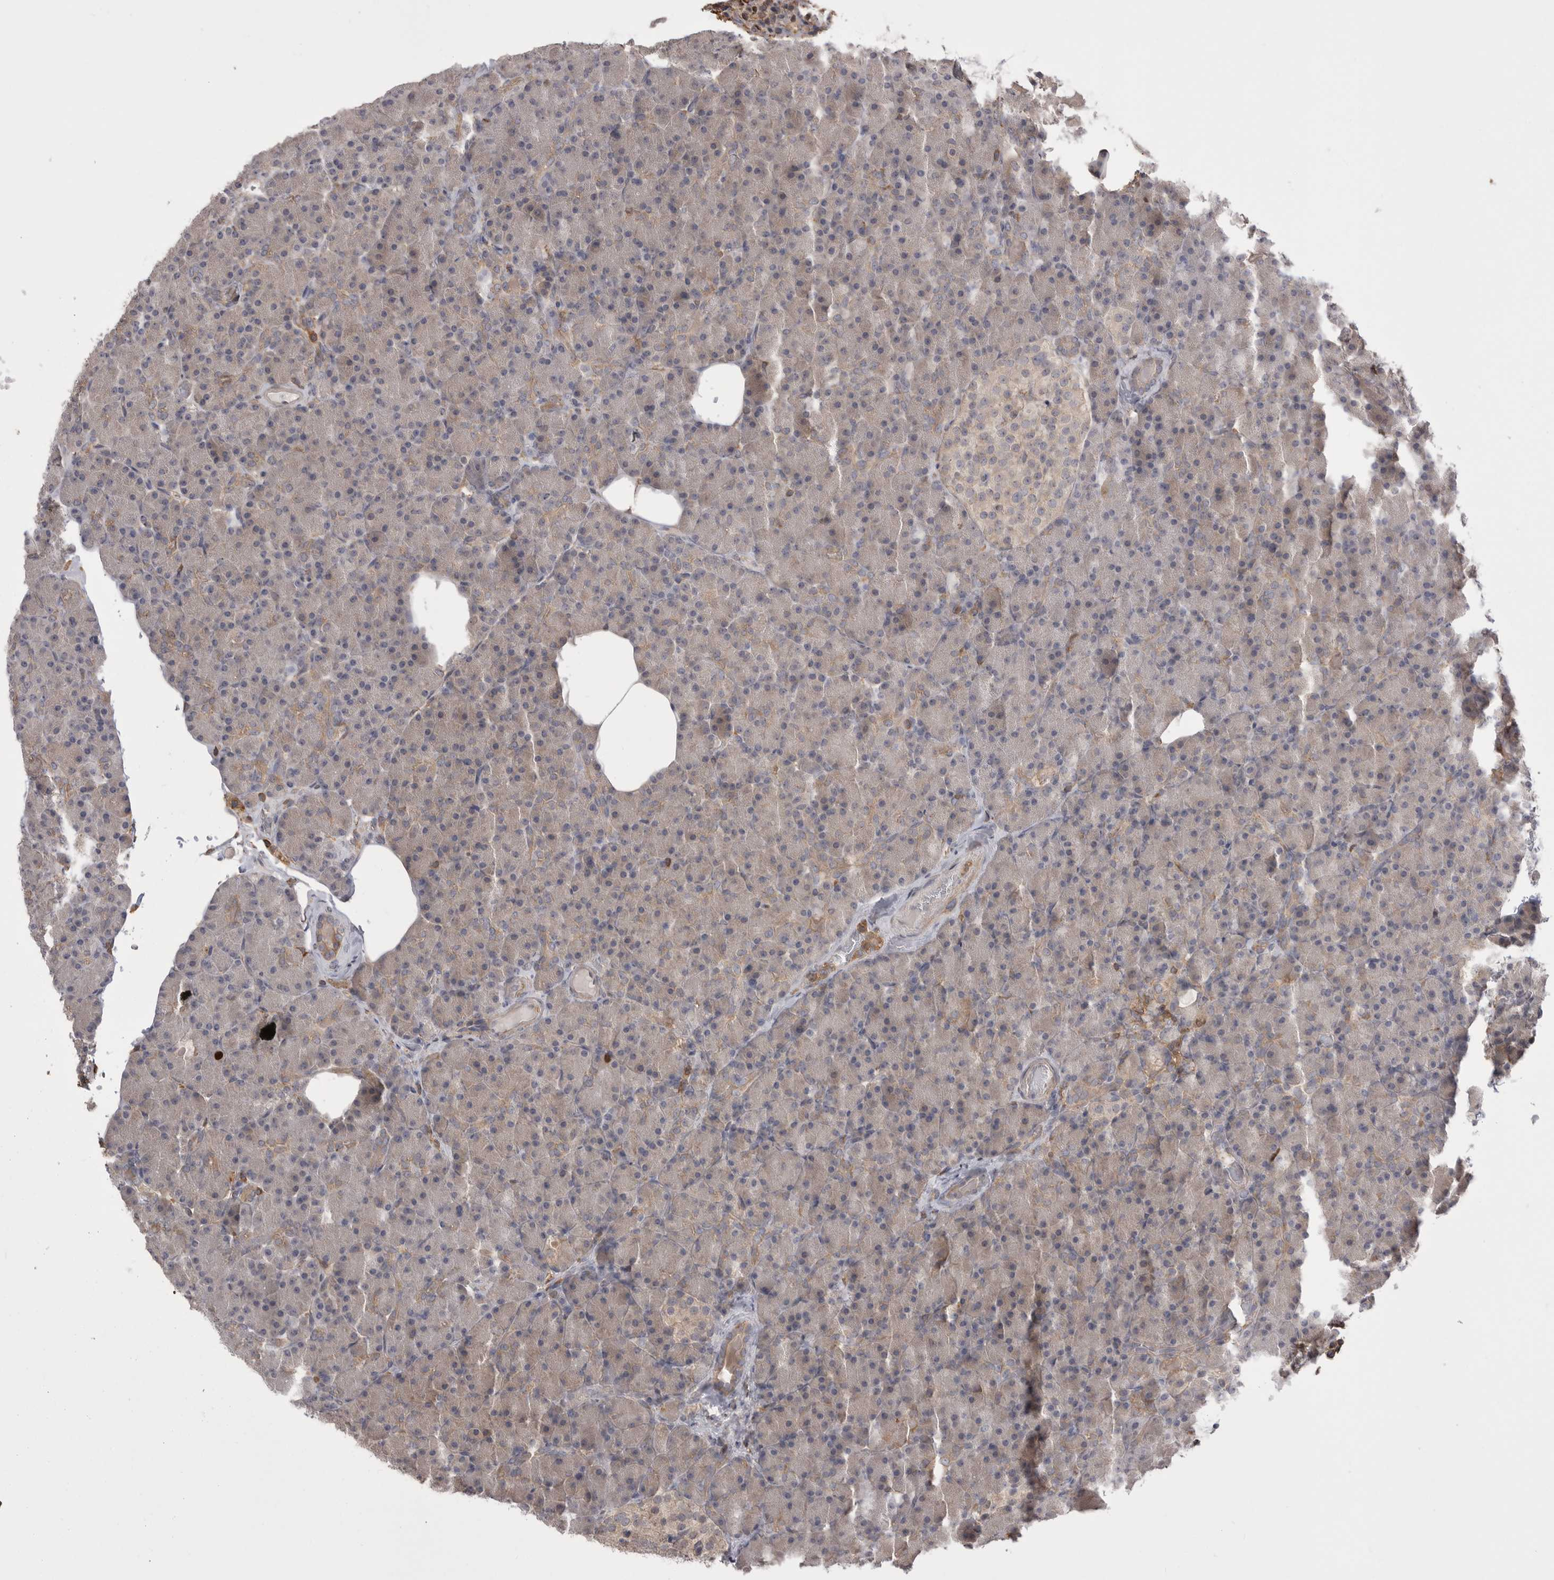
{"staining": {"intensity": "moderate", "quantity": "<25%", "location": "cytoplasmic/membranous"}, "tissue": "pancreas", "cell_type": "Exocrine glandular cells", "image_type": "normal", "snomed": [{"axis": "morphology", "description": "Normal tissue, NOS"}, {"axis": "topography", "description": "Pancreas"}], "caption": "DAB immunohistochemical staining of normal pancreas demonstrates moderate cytoplasmic/membranous protein expression in about <25% of exocrine glandular cells. (DAB (3,3'-diaminobenzidine) IHC, brown staining for protein, blue staining for nuclei).", "gene": "TOP2A", "patient": {"sex": "female", "age": 43}}